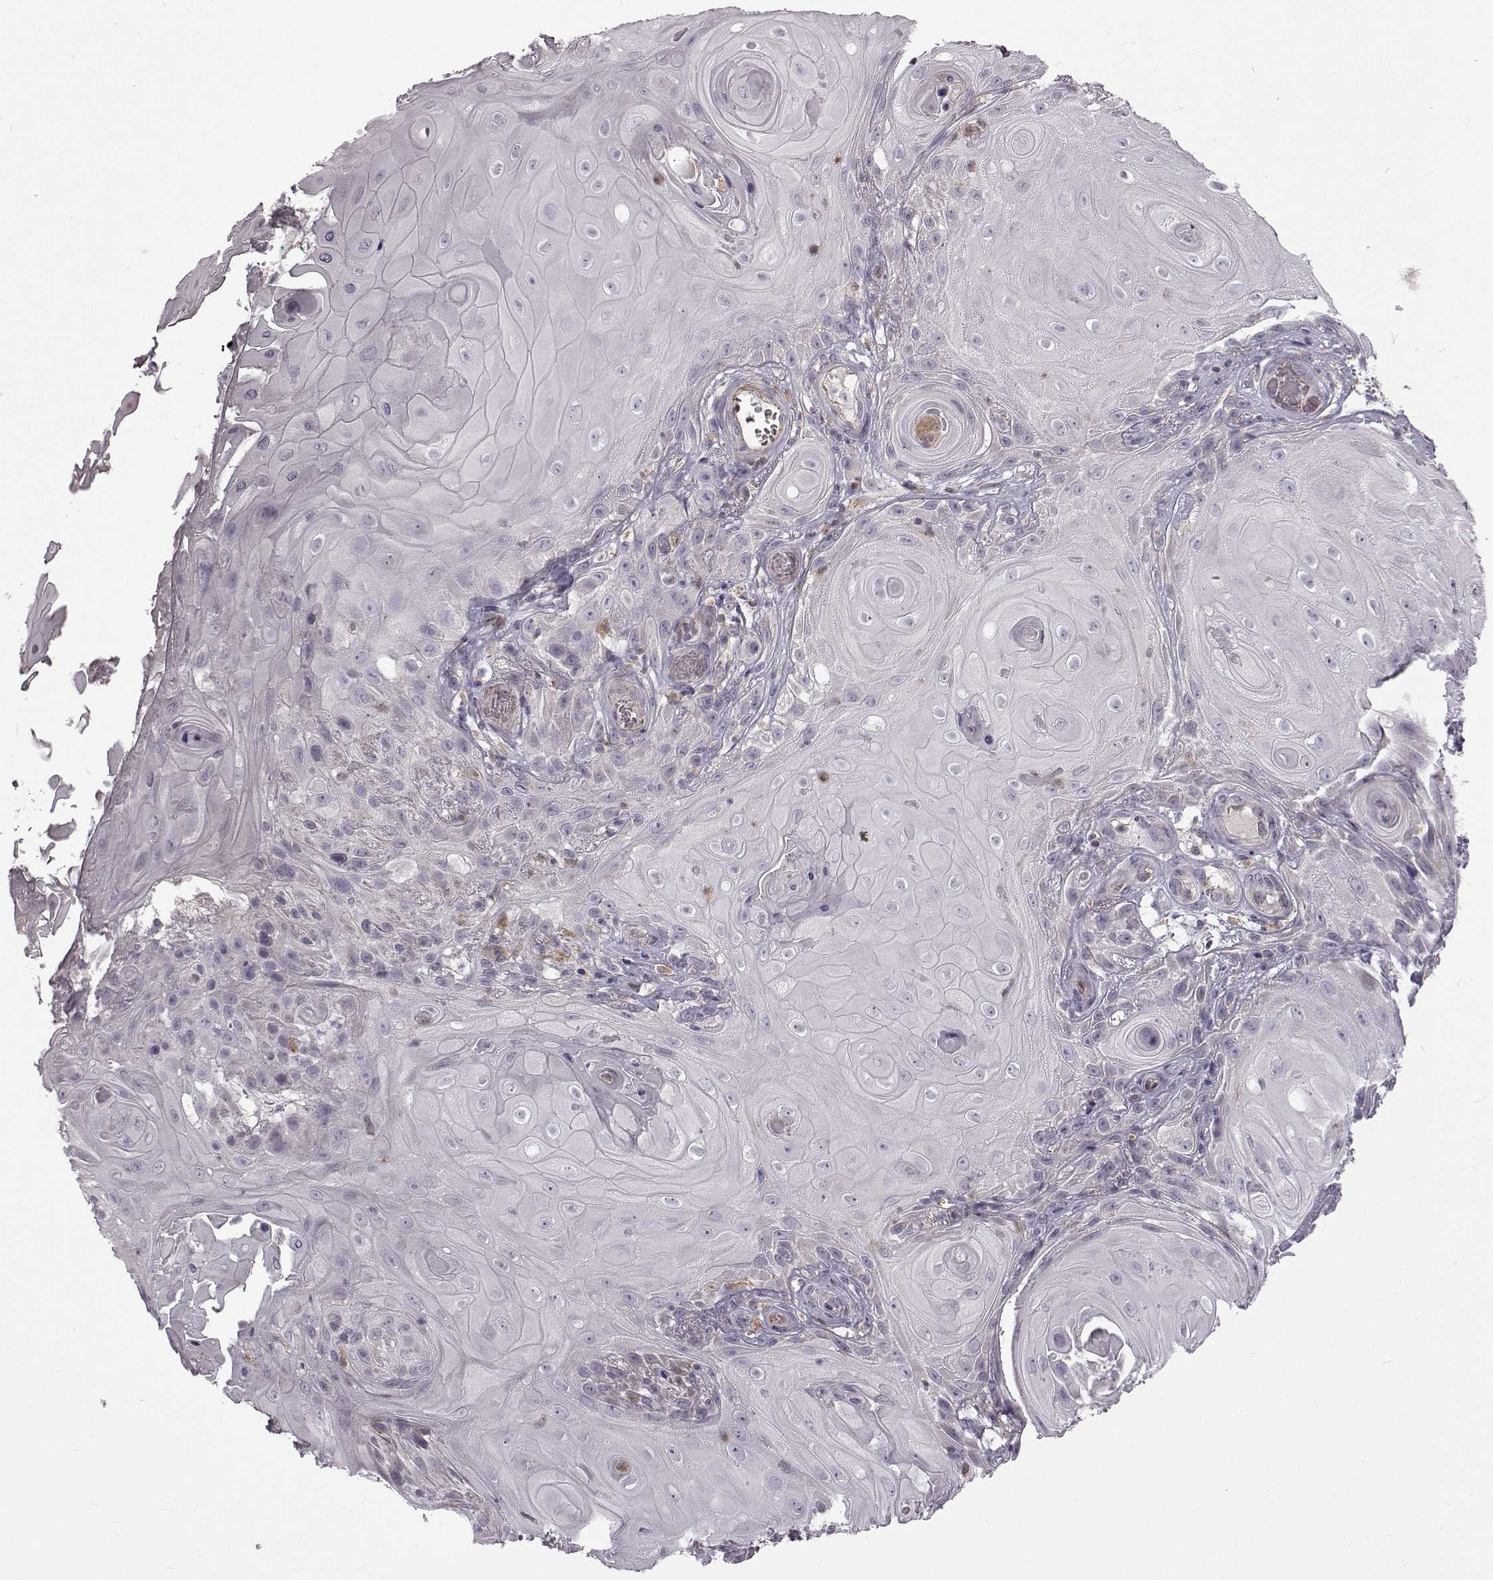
{"staining": {"intensity": "negative", "quantity": "none", "location": "none"}, "tissue": "skin cancer", "cell_type": "Tumor cells", "image_type": "cancer", "snomed": [{"axis": "morphology", "description": "Squamous cell carcinoma, NOS"}, {"axis": "topography", "description": "Skin"}], "caption": "Human skin cancer (squamous cell carcinoma) stained for a protein using immunohistochemistry (IHC) shows no expression in tumor cells.", "gene": "B3GNT6", "patient": {"sex": "male", "age": 62}}